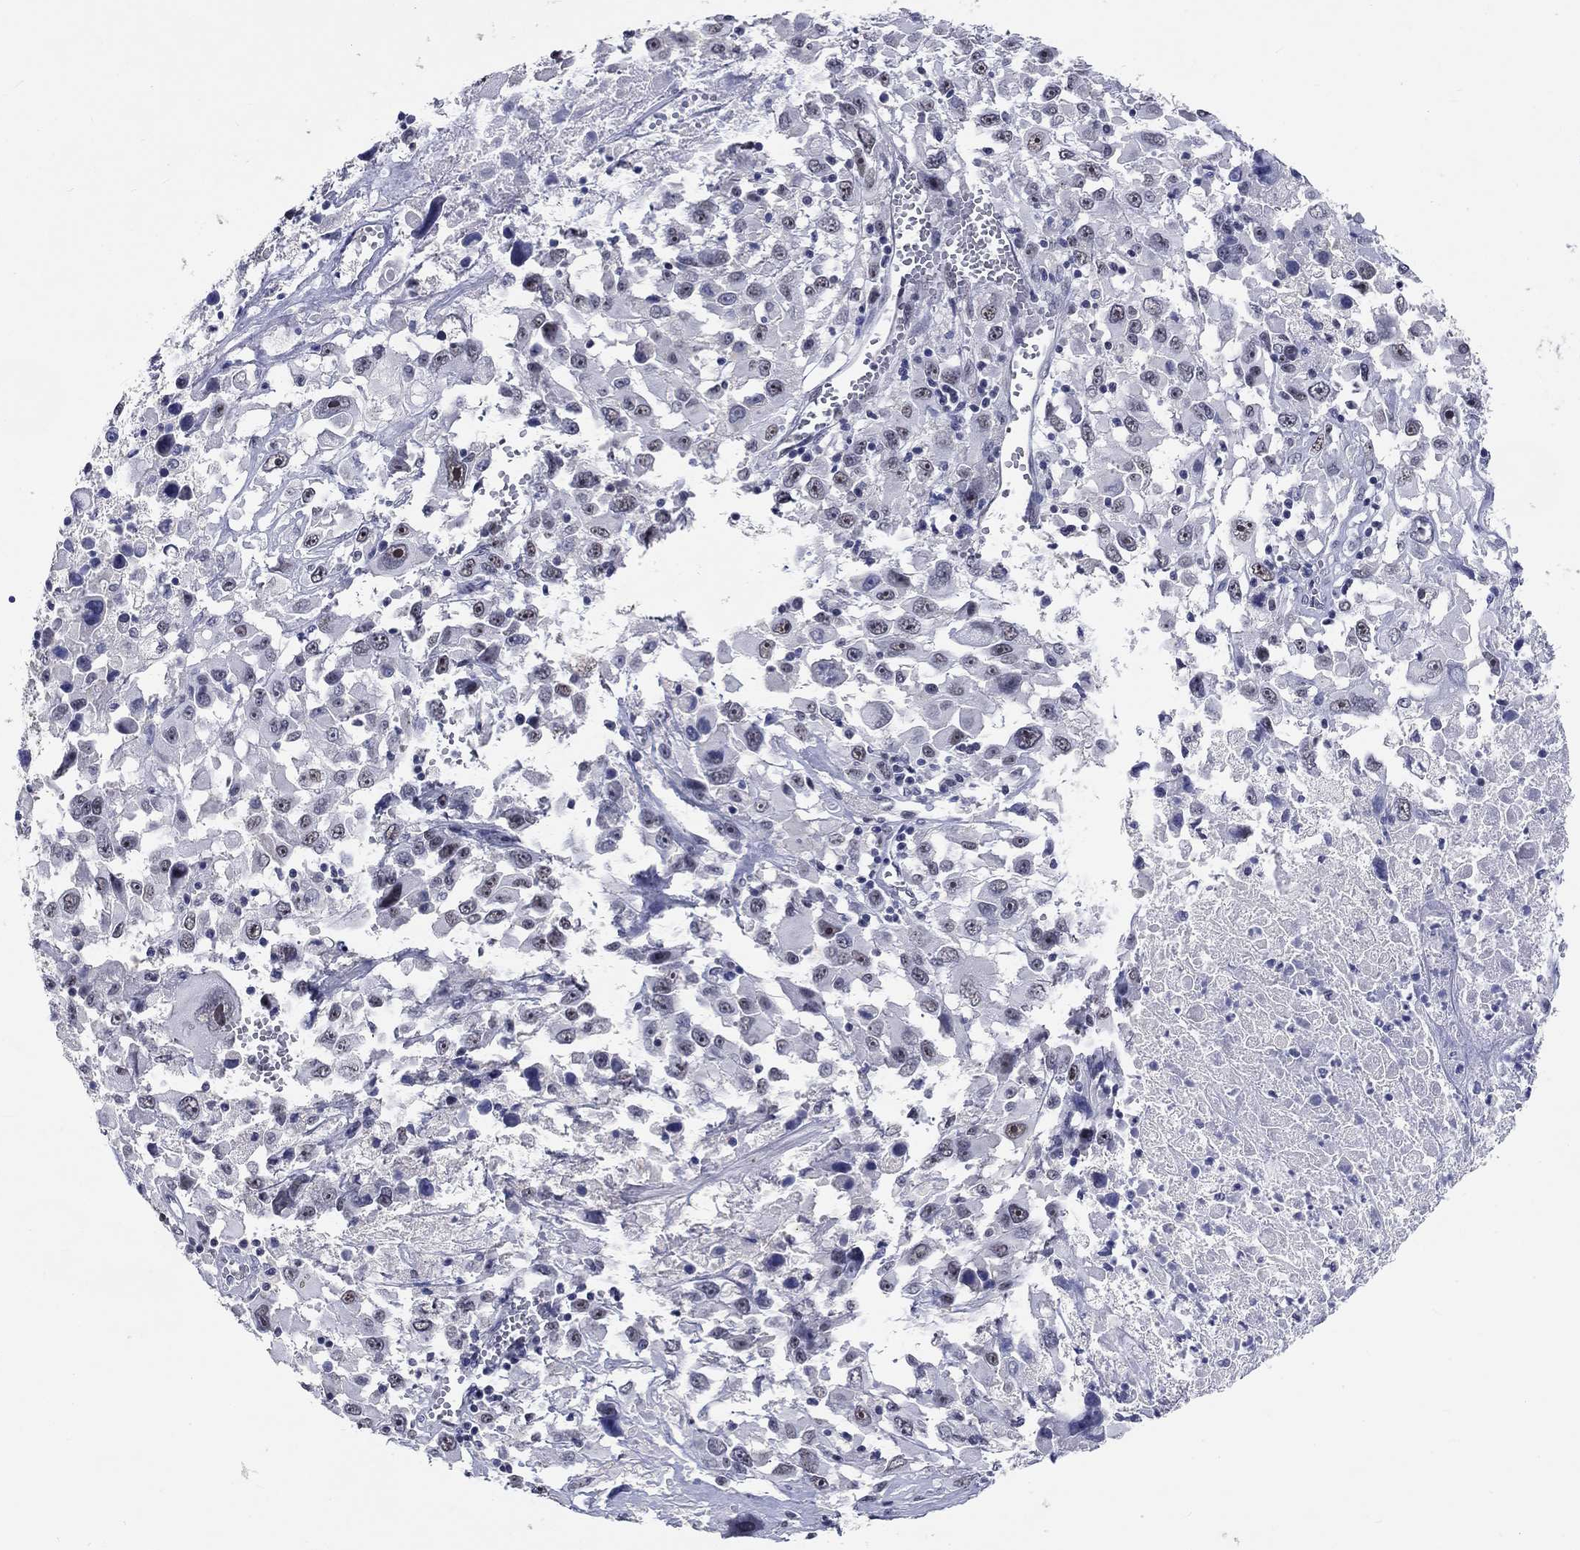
{"staining": {"intensity": "weak", "quantity": "<25%", "location": "nuclear"}, "tissue": "melanoma", "cell_type": "Tumor cells", "image_type": "cancer", "snomed": [{"axis": "morphology", "description": "Malignant melanoma, Metastatic site"}, {"axis": "topography", "description": "Lymph node"}], "caption": "This micrograph is of malignant melanoma (metastatic site) stained with IHC to label a protein in brown with the nuclei are counter-stained blue. There is no expression in tumor cells.", "gene": "GRIN1", "patient": {"sex": "male", "age": 50}}